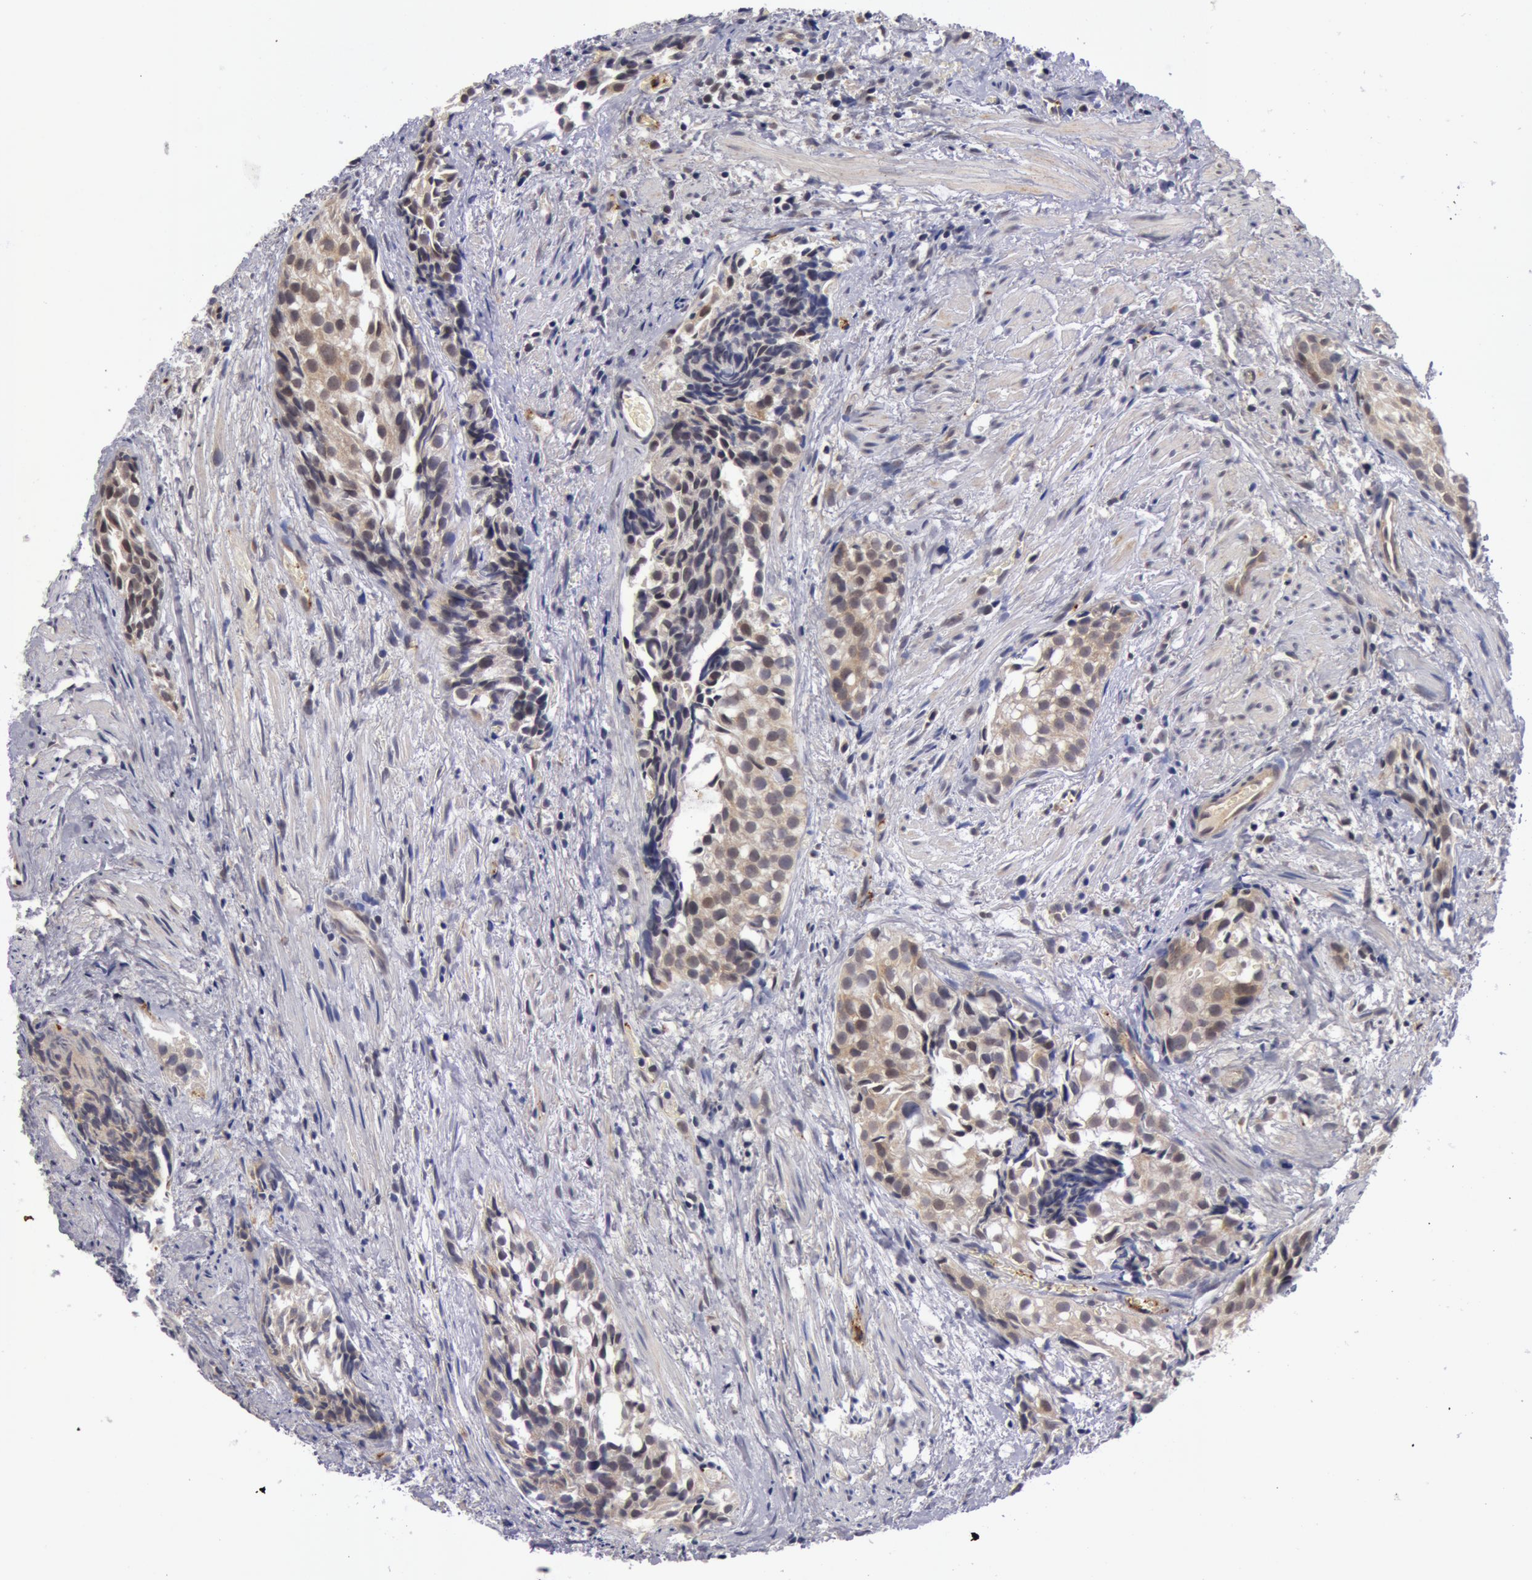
{"staining": {"intensity": "weak", "quantity": "<25%", "location": "cytoplasmic/membranous,nuclear"}, "tissue": "urothelial cancer", "cell_type": "Tumor cells", "image_type": "cancer", "snomed": [{"axis": "morphology", "description": "Urothelial carcinoma, High grade"}, {"axis": "topography", "description": "Urinary bladder"}], "caption": "Immunohistochemistry (IHC) micrograph of neoplastic tissue: human urothelial carcinoma (high-grade) stained with DAB exhibits no significant protein staining in tumor cells. (DAB immunohistochemistry (IHC) visualized using brightfield microscopy, high magnification).", "gene": "SYTL4", "patient": {"sex": "female", "age": 78}}